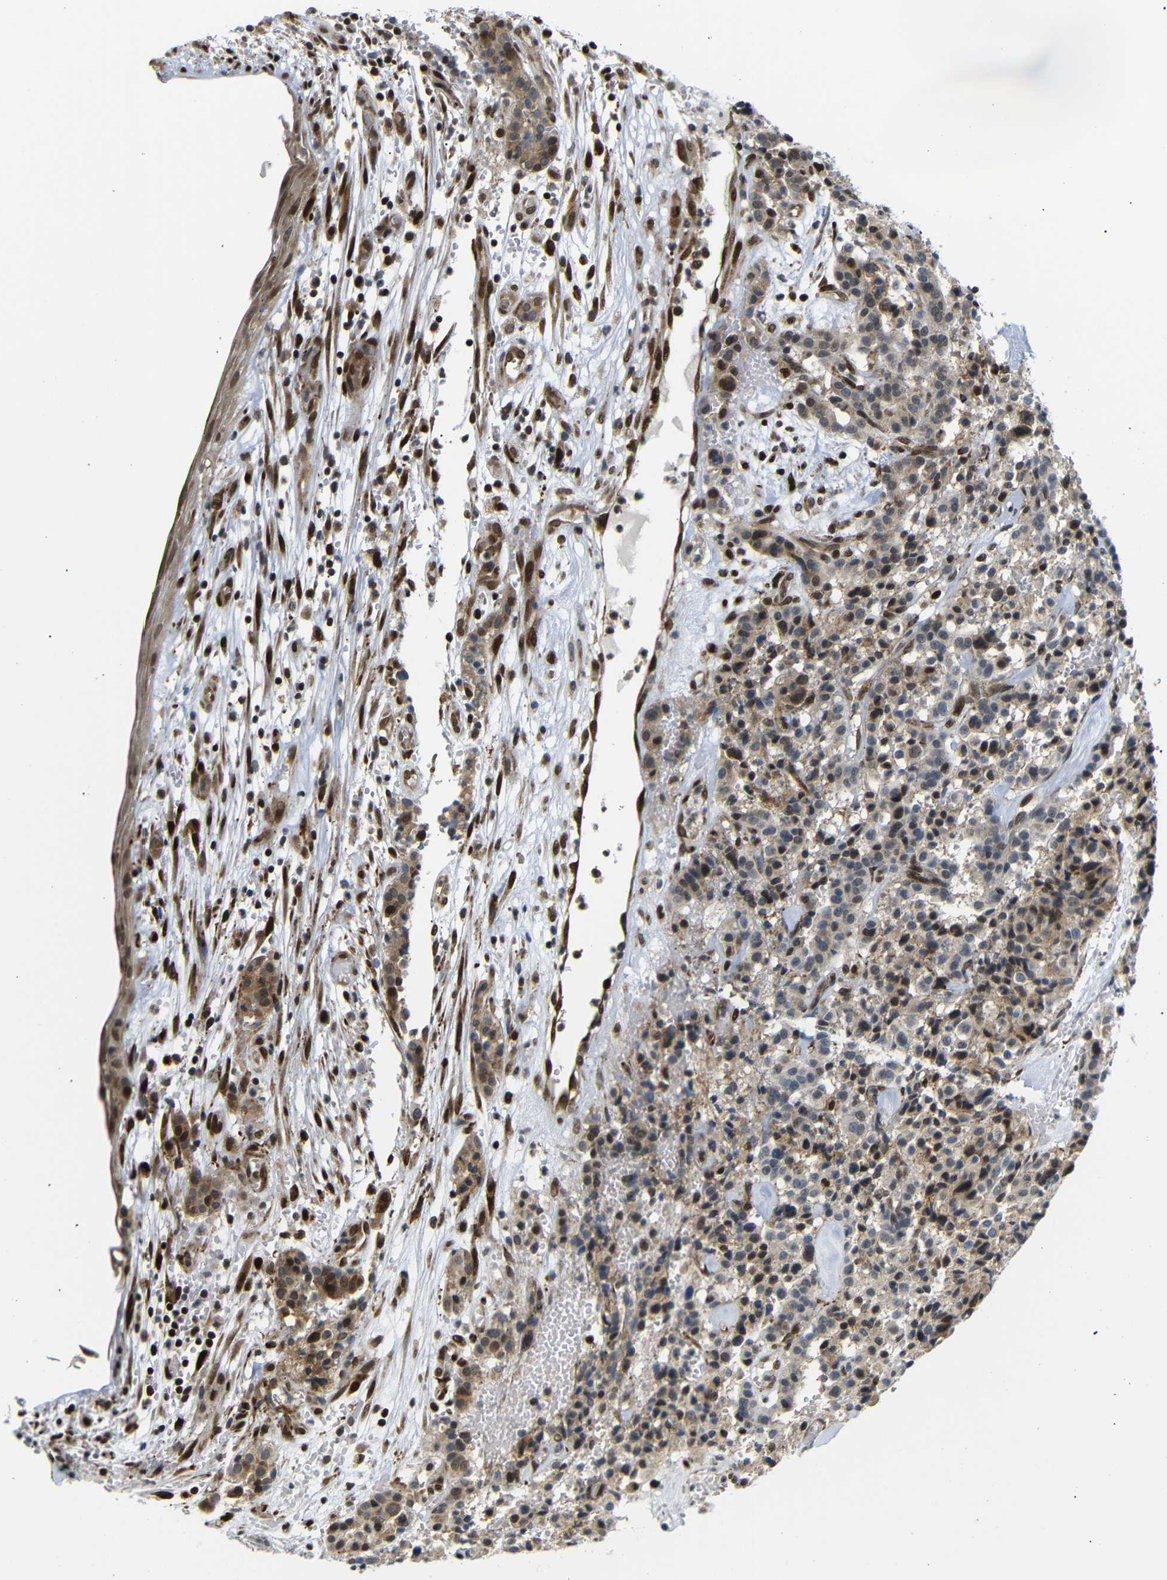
{"staining": {"intensity": "weak", "quantity": ">75%", "location": "cytoplasmic/membranous,nuclear"}, "tissue": "carcinoid", "cell_type": "Tumor cells", "image_type": "cancer", "snomed": [{"axis": "morphology", "description": "Carcinoid, malignant, NOS"}, {"axis": "topography", "description": "Lung"}], "caption": "A micrograph showing weak cytoplasmic/membranous and nuclear expression in approximately >75% of tumor cells in malignant carcinoid, as visualized by brown immunohistochemical staining.", "gene": "SPCS2", "patient": {"sex": "male", "age": 30}}